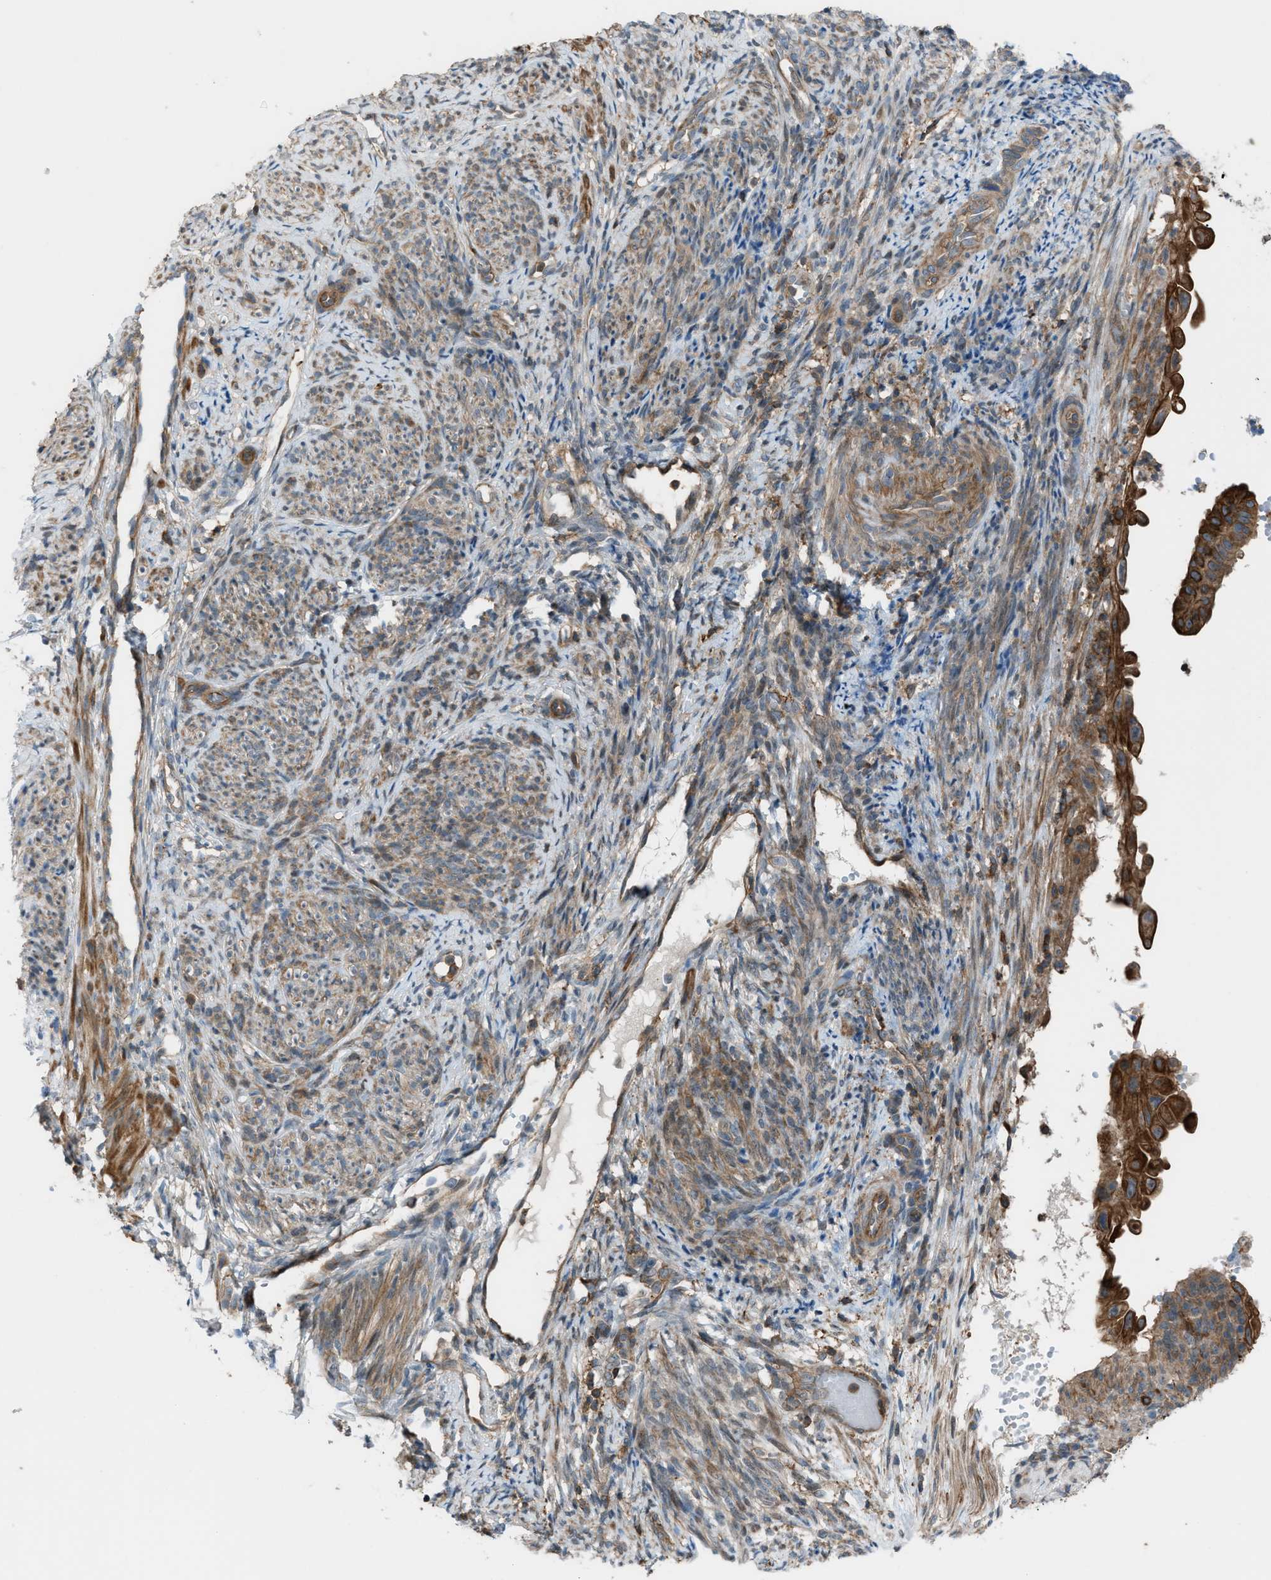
{"staining": {"intensity": "moderate", "quantity": ">75%", "location": "cytoplasmic/membranous"}, "tissue": "endometrial cancer", "cell_type": "Tumor cells", "image_type": "cancer", "snomed": [{"axis": "morphology", "description": "Adenocarcinoma, NOS"}, {"axis": "topography", "description": "Endometrium"}], "caption": "The photomicrograph demonstrates staining of endometrial adenocarcinoma, revealing moderate cytoplasmic/membranous protein positivity (brown color) within tumor cells. Nuclei are stained in blue.", "gene": "DYRK1A", "patient": {"sex": "female", "age": 58}}